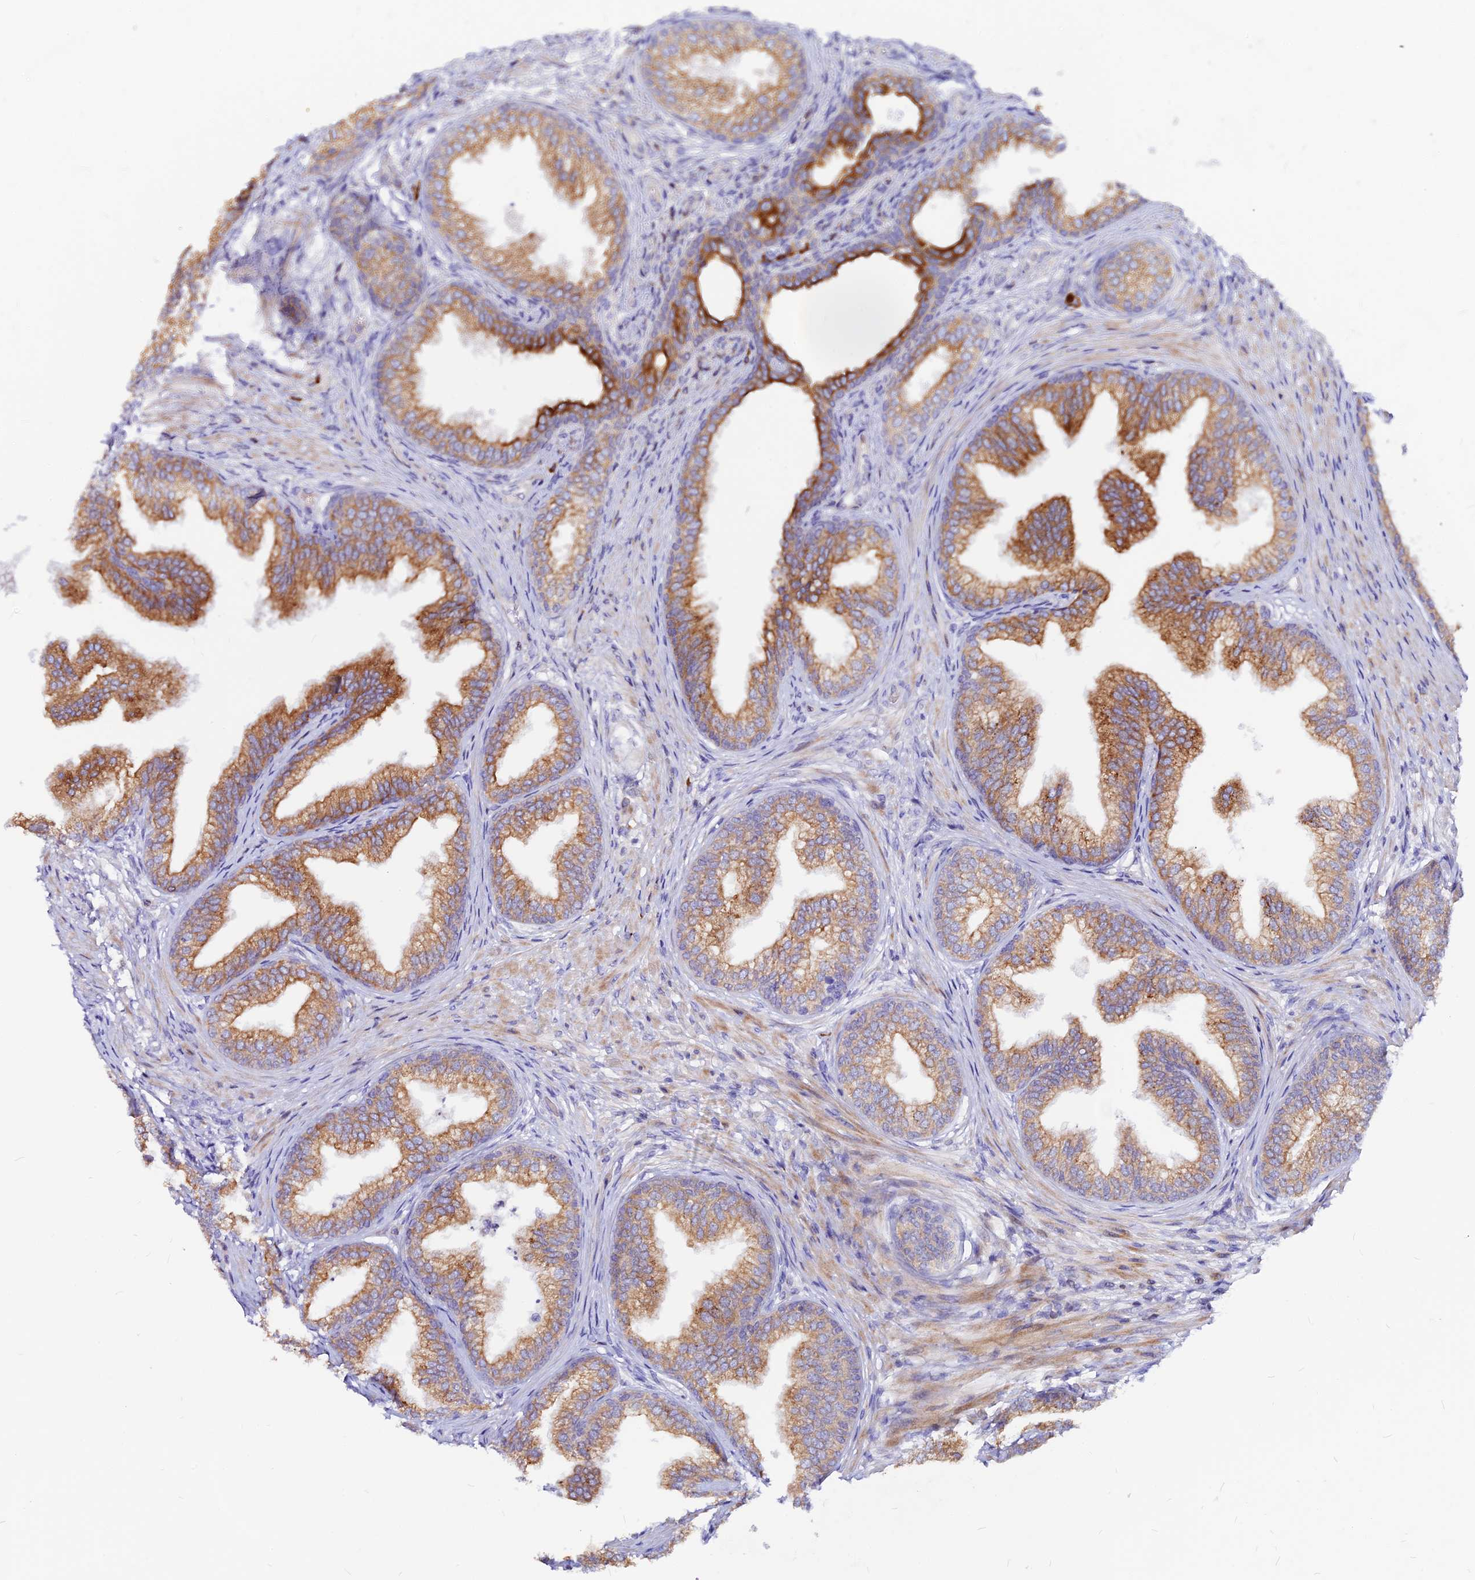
{"staining": {"intensity": "strong", "quantity": ">75%", "location": "cytoplasmic/membranous"}, "tissue": "prostate", "cell_type": "Glandular cells", "image_type": "normal", "snomed": [{"axis": "morphology", "description": "Normal tissue, NOS"}, {"axis": "topography", "description": "Prostate"}], "caption": "Prostate stained with DAB IHC displays high levels of strong cytoplasmic/membranous staining in about >75% of glandular cells. (DAB (3,3'-diaminobenzidine) IHC with brightfield microscopy, high magnification).", "gene": "DENND2D", "patient": {"sex": "male", "age": 76}}